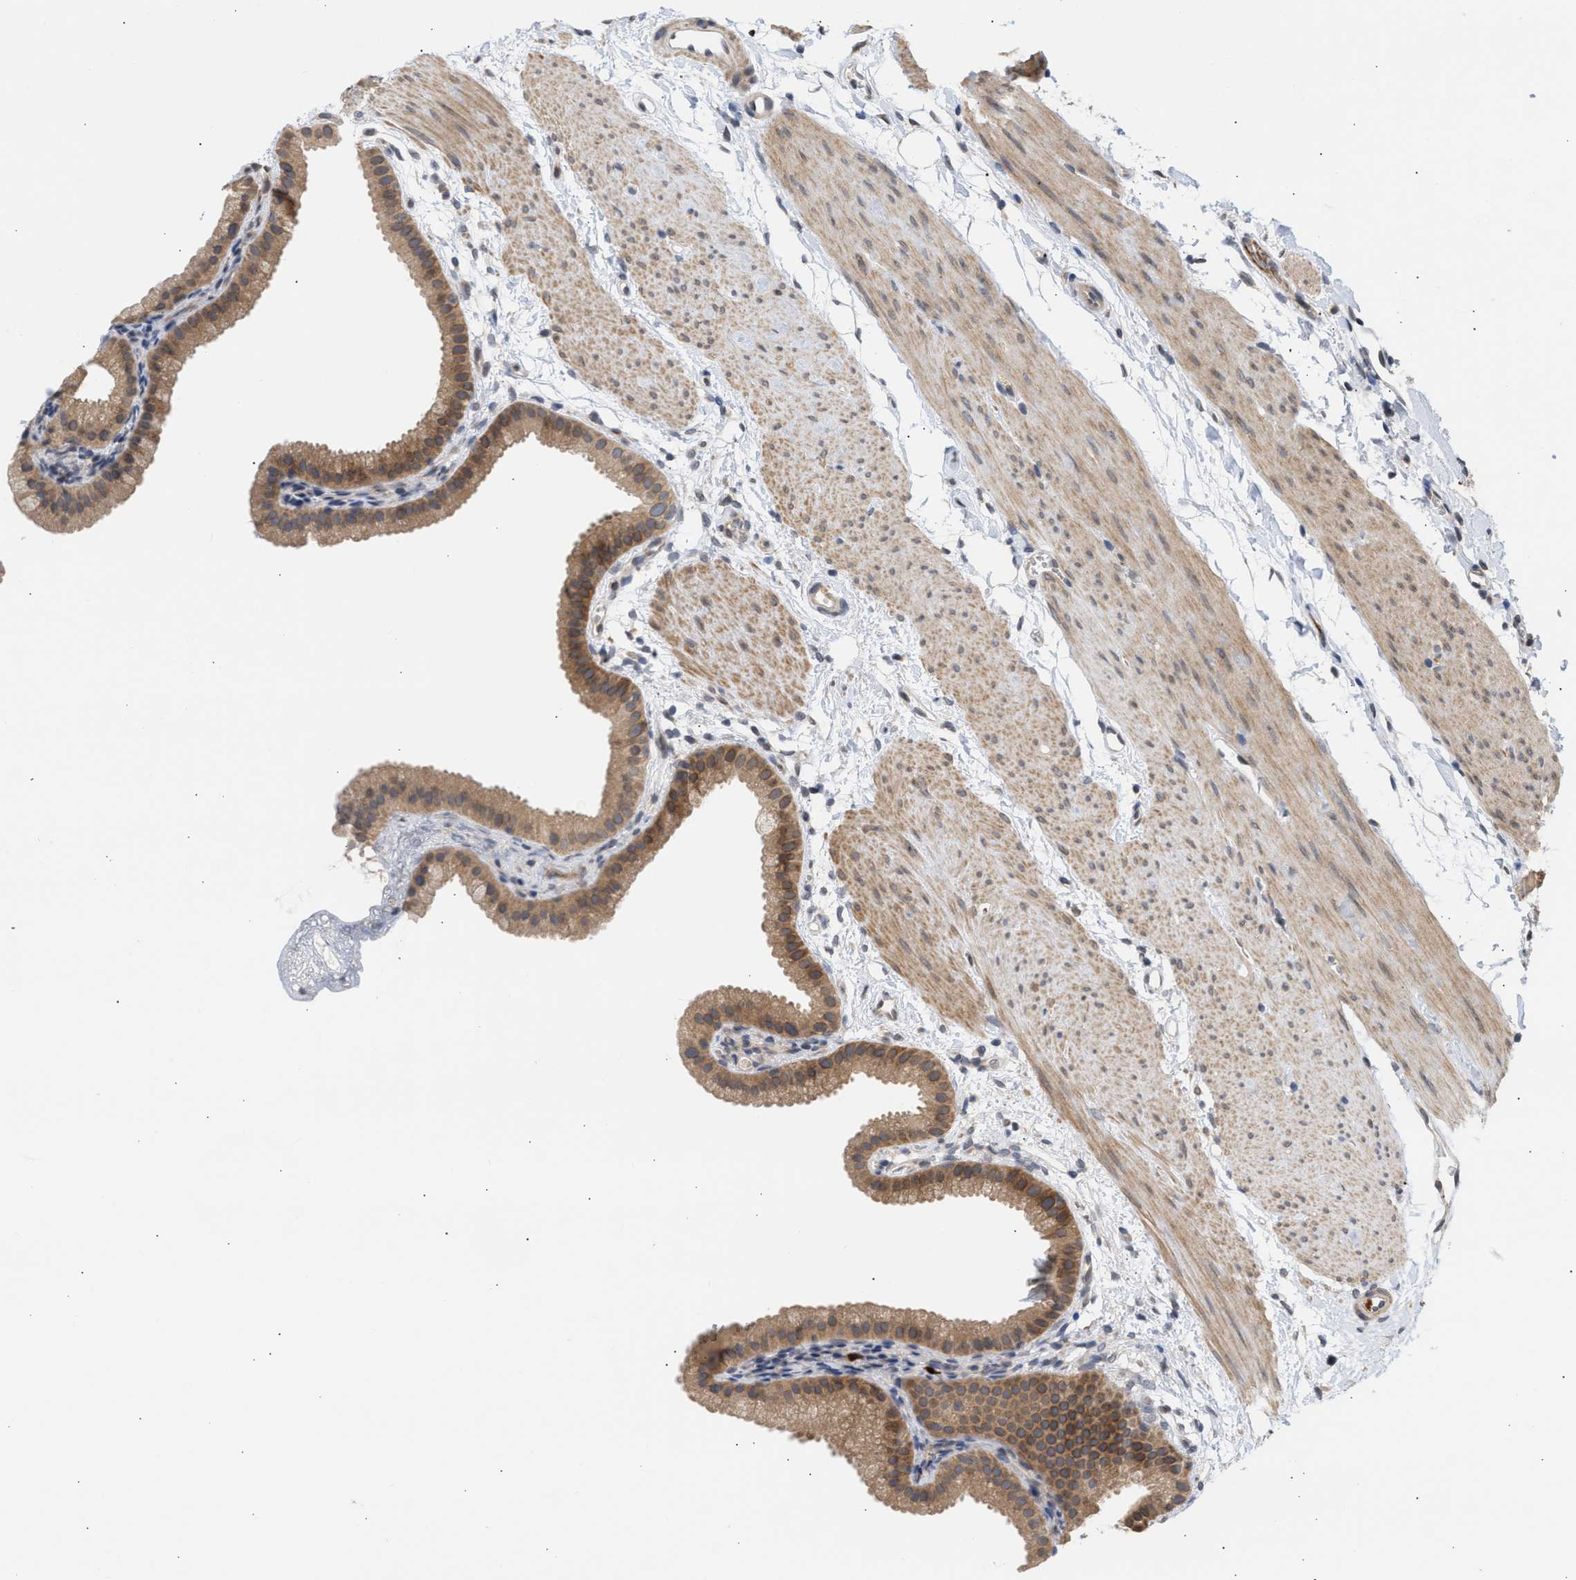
{"staining": {"intensity": "moderate", "quantity": ">75%", "location": "cytoplasmic/membranous,nuclear"}, "tissue": "gallbladder", "cell_type": "Glandular cells", "image_type": "normal", "snomed": [{"axis": "morphology", "description": "Normal tissue, NOS"}, {"axis": "topography", "description": "Gallbladder"}], "caption": "DAB immunohistochemical staining of normal gallbladder displays moderate cytoplasmic/membranous,nuclear protein positivity in approximately >75% of glandular cells.", "gene": "NUP62", "patient": {"sex": "female", "age": 64}}